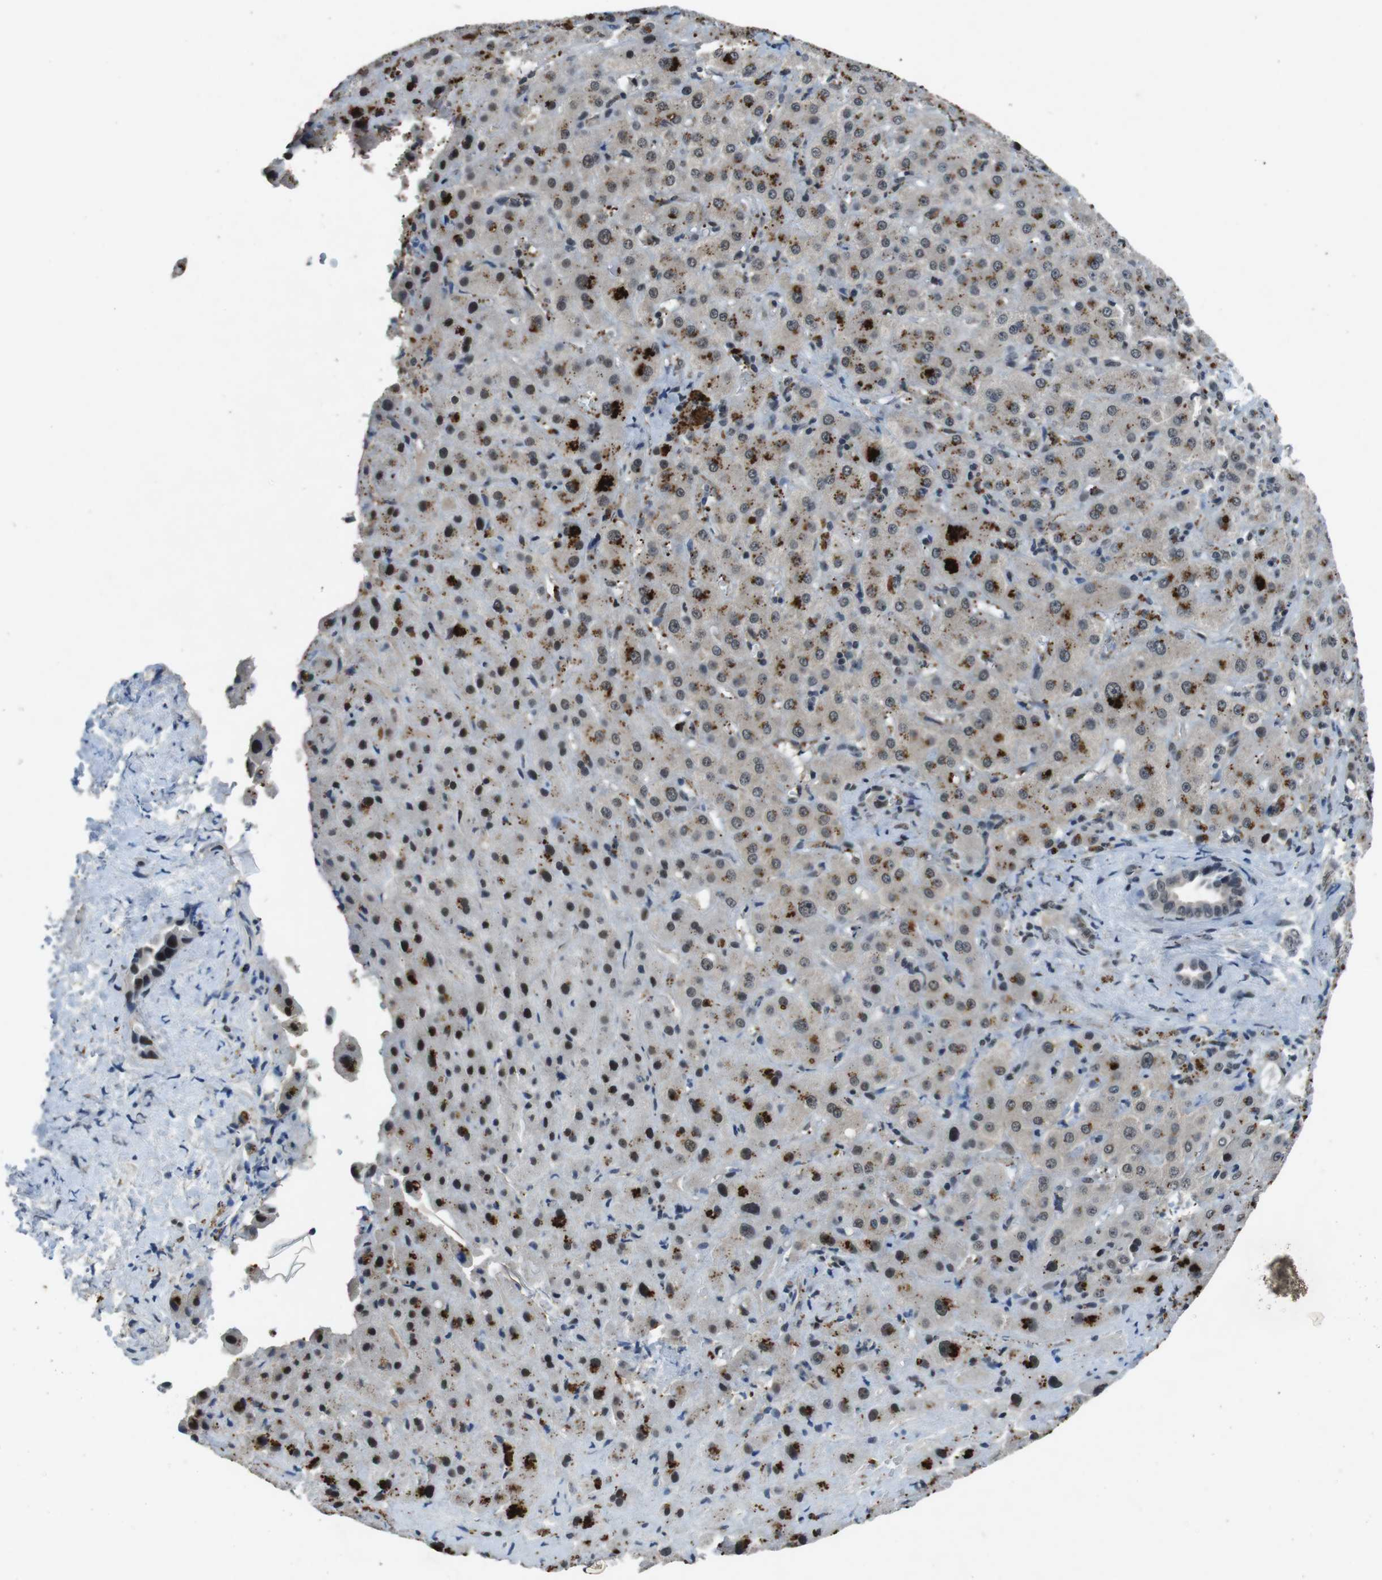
{"staining": {"intensity": "moderate", "quantity": ">75%", "location": "cytoplasmic/membranous,nuclear"}, "tissue": "liver cancer", "cell_type": "Tumor cells", "image_type": "cancer", "snomed": [{"axis": "morphology", "description": "Cholangiocarcinoma"}, {"axis": "topography", "description": "Liver"}], "caption": "Liver cholangiocarcinoma stained with a brown dye demonstrates moderate cytoplasmic/membranous and nuclear positive staining in approximately >75% of tumor cells.", "gene": "USP7", "patient": {"sex": "female", "age": 65}}